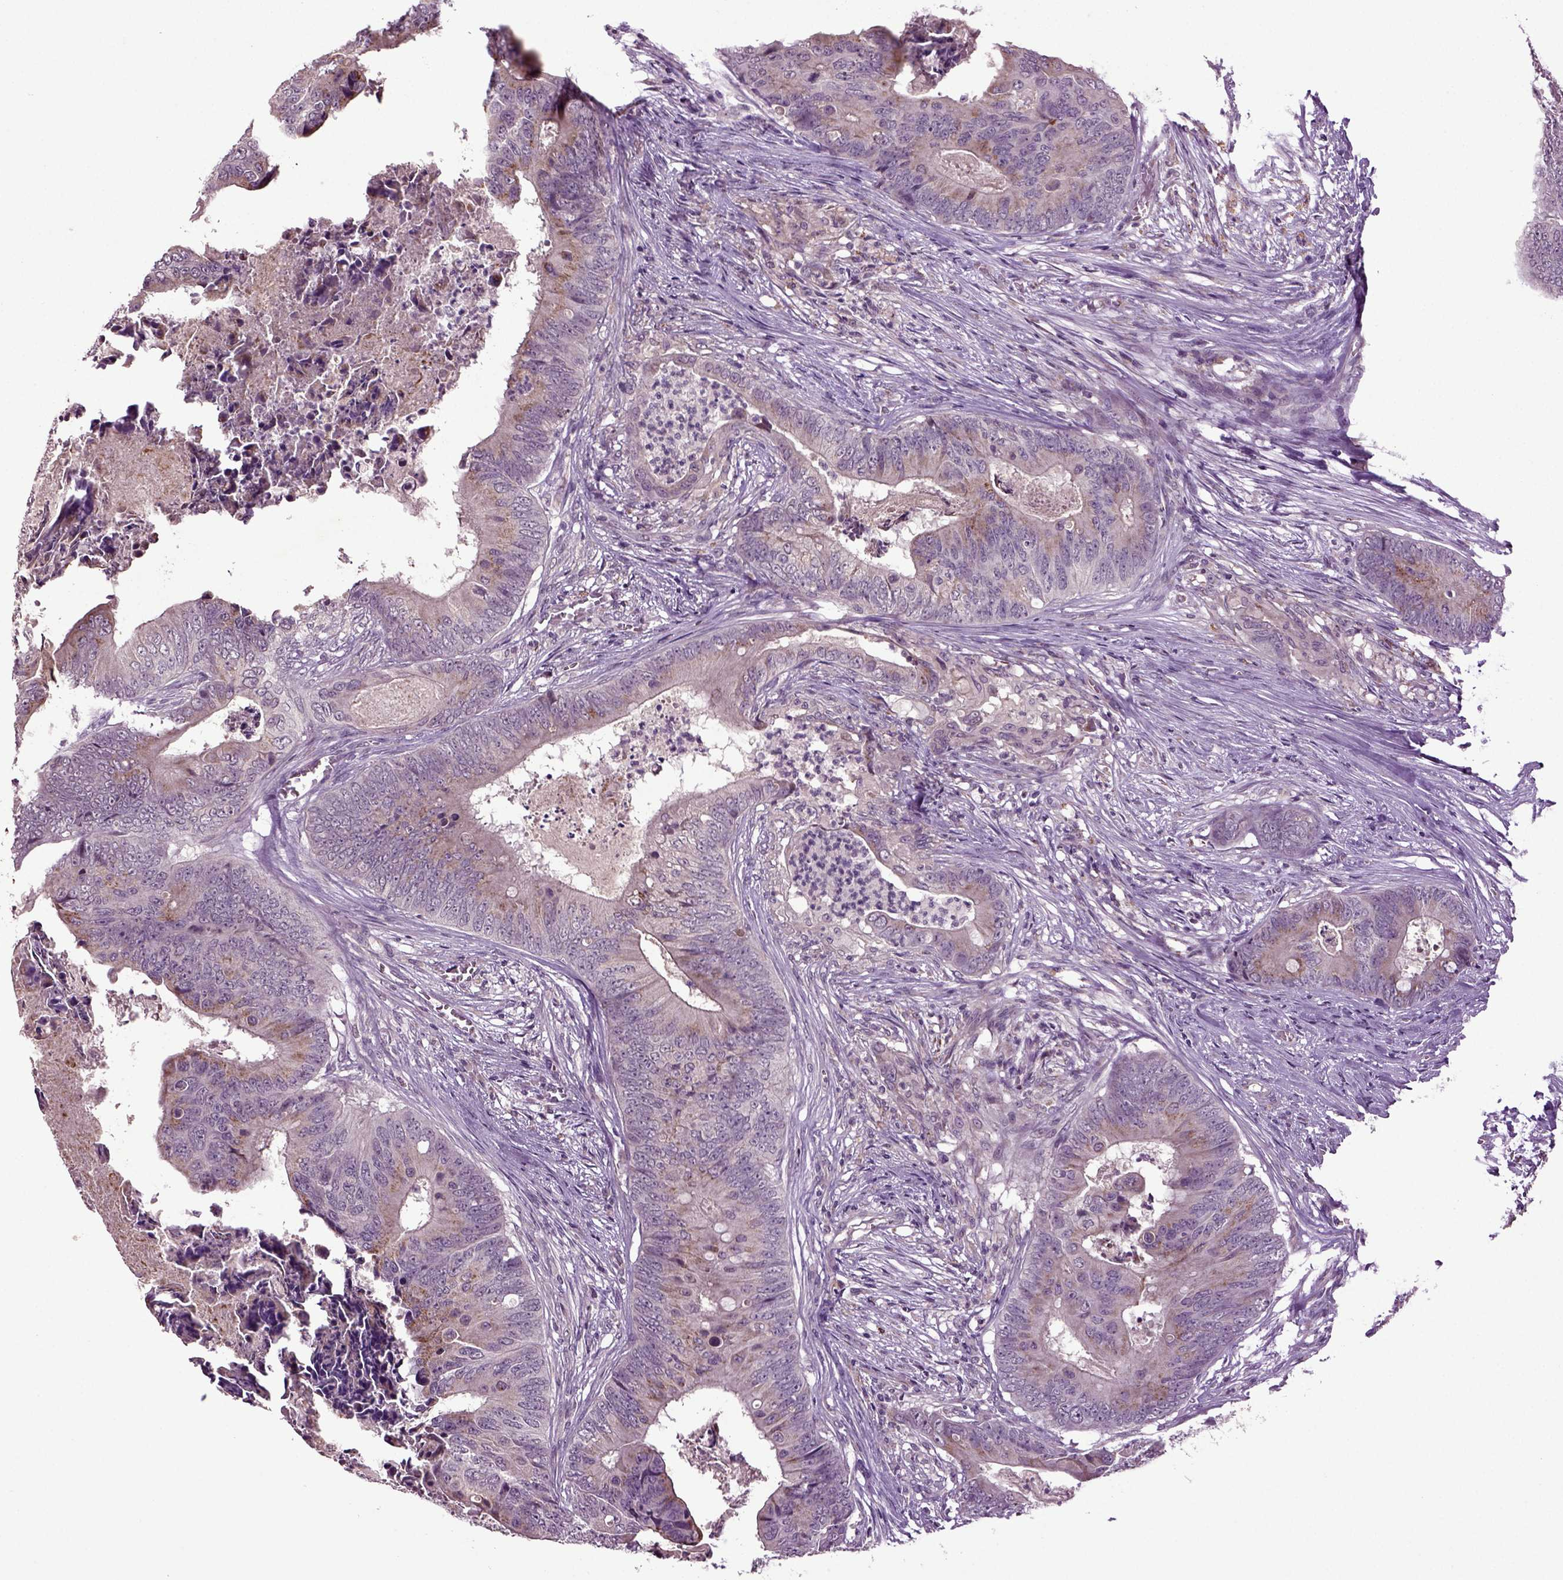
{"staining": {"intensity": "moderate", "quantity": "<25%", "location": "cytoplasmic/membranous"}, "tissue": "colorectal cancer", "cell_type": "Tumor cells", "image_type": "cancer", "snomed": [{"axis": "morphology", "description": "Adenocarcinoma, NOS"}, {"axis": "topography", "description": "Colon"}], "caption": "A brown stain shows moderate cytoplasmic/membranous staining of a protein in human colorectal cancer tumor cells.", "gene": "SLC17A6", "patient": {"sex": "male", "age": 84}}